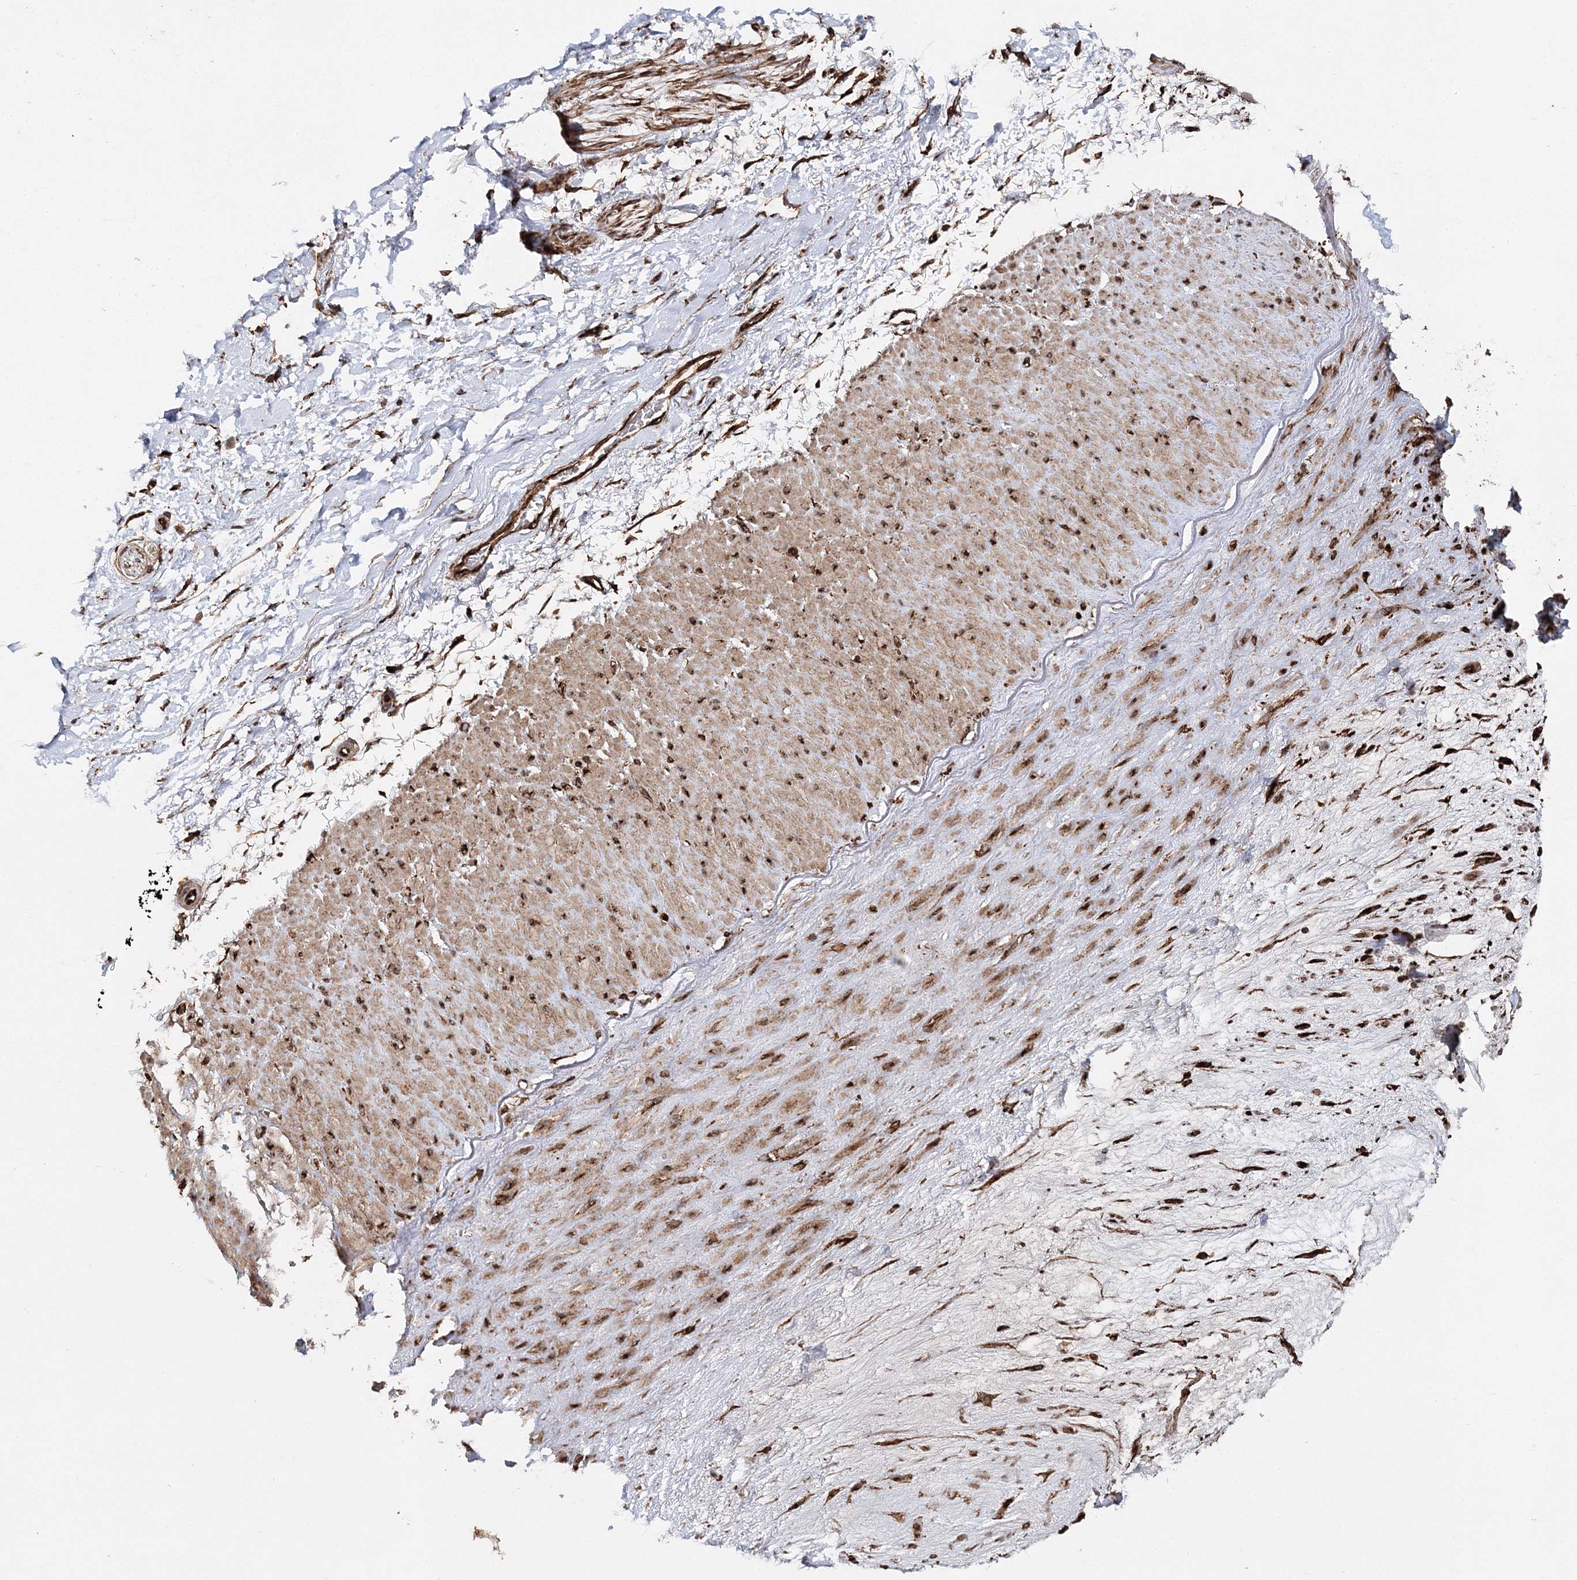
{"staining": {"intensity": "moderate", "quantity": ">75%", "location": "cytoplasmic/membranous"}, "tissue": "adipose tissue", "cell_type": "Adipocytes", "image_type": "normal", "snomed": [{"axis": "morphology", "description": "Normal tissue, NOS"}, {"axis": "topography", "description": "Soft tissue"}], "caption": "Immunohistochemistry micrograph of benign adipose tissue: human adipose tissue stained using immunohistochemistry exhibits medium levels of moderate protein expression localized specifically in the cytoplasmic/membranous of adipocytes, appearing as a cytoplasmic/membranous brown color.", "gene": "SCRN3", "patient": {"sex": "male", "age": 72}}